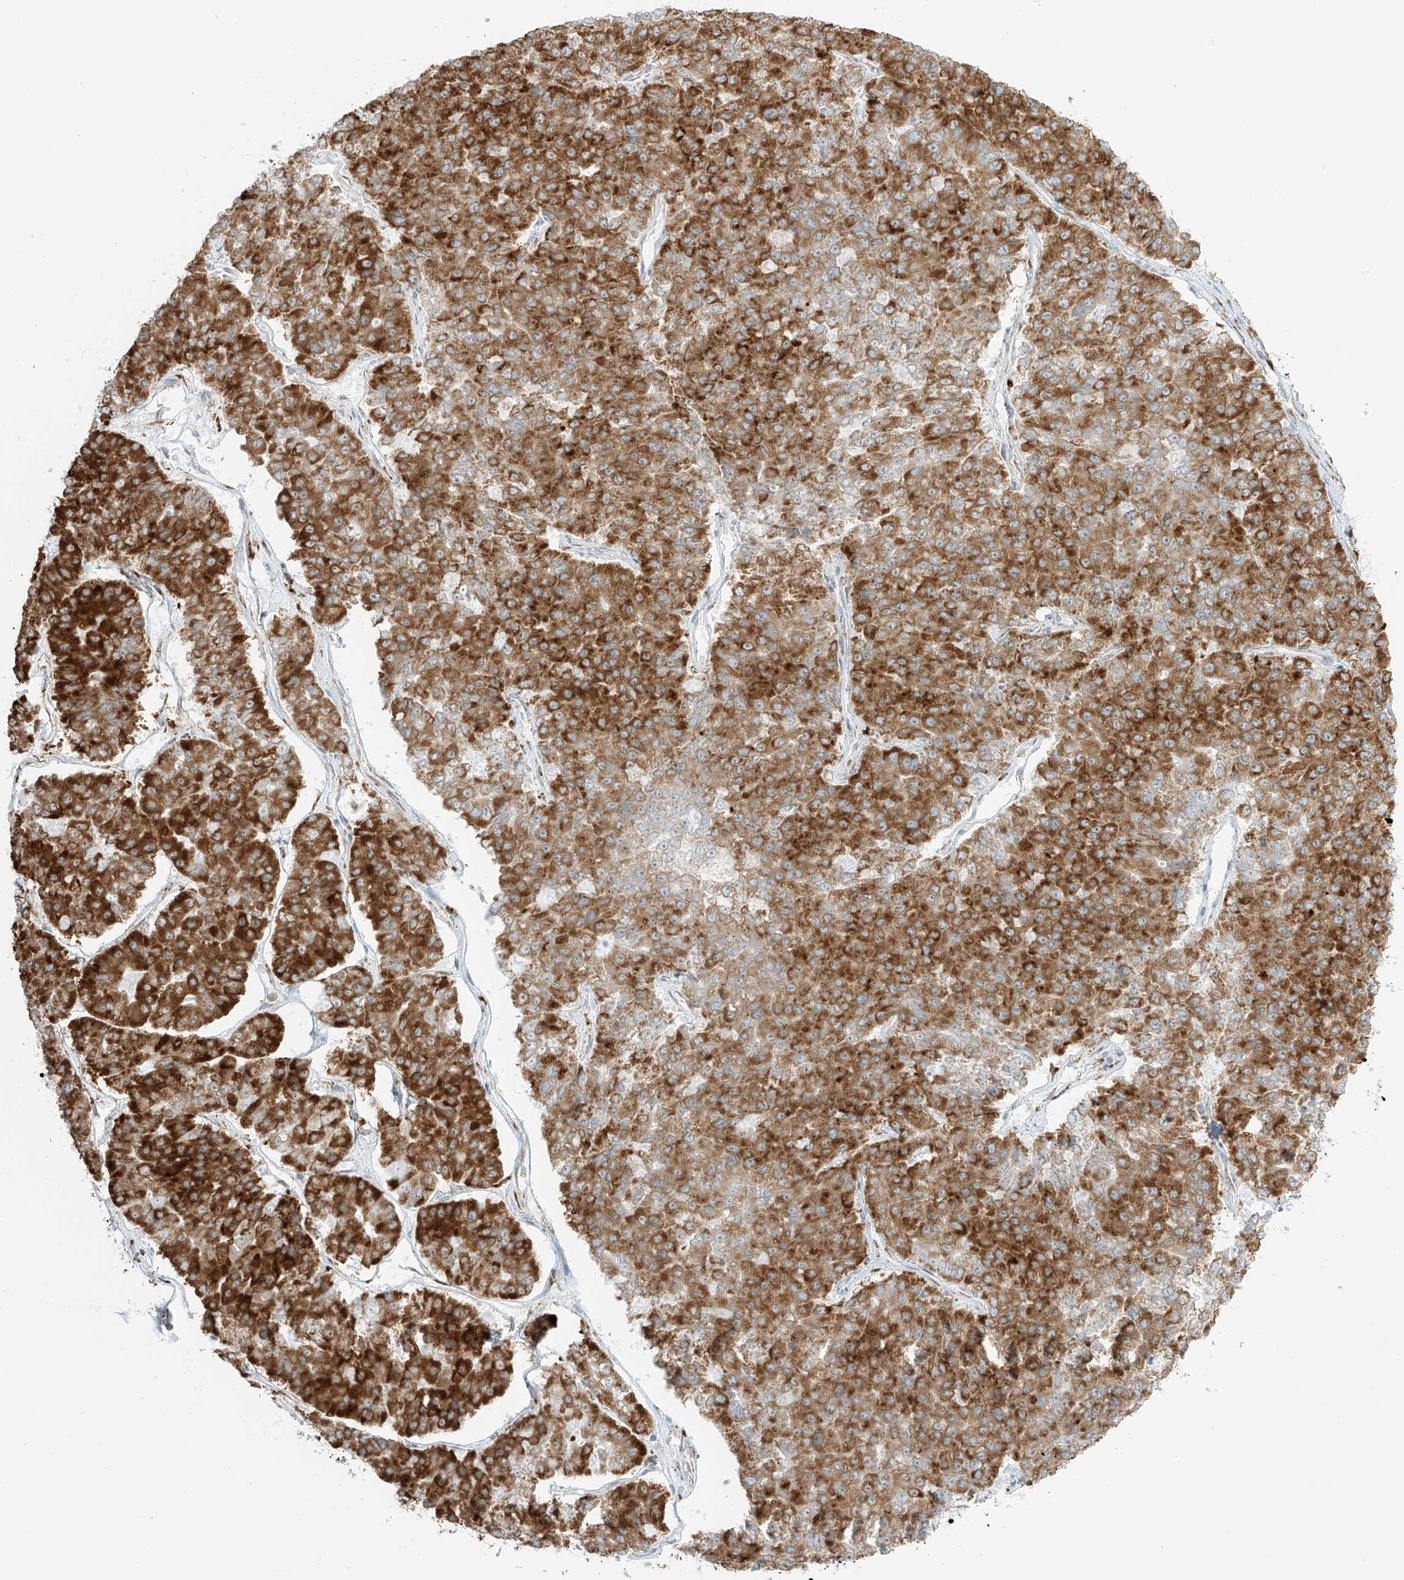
{"staining": {"intensity": "strong", "quantity": ">75%", "location": "cytoplasmic/membranous"}, "tissue": "pancreatic cancer", "cell_type": "Tumor cells", "image_type": "cancer", "snomed": [{"axis": "morphology", "description": "Adenocarcinoma, NOS"}, {"axis": "topography", "description": "Pancreas"}], "caption": "Pancreatic adenocarcinoma stained with IHC reveals strong cytoplasmic/membranous expression in about >75% of tumor cells.", "gene": "LRRC59", "patient": {"sex": "male", "age": 50}}